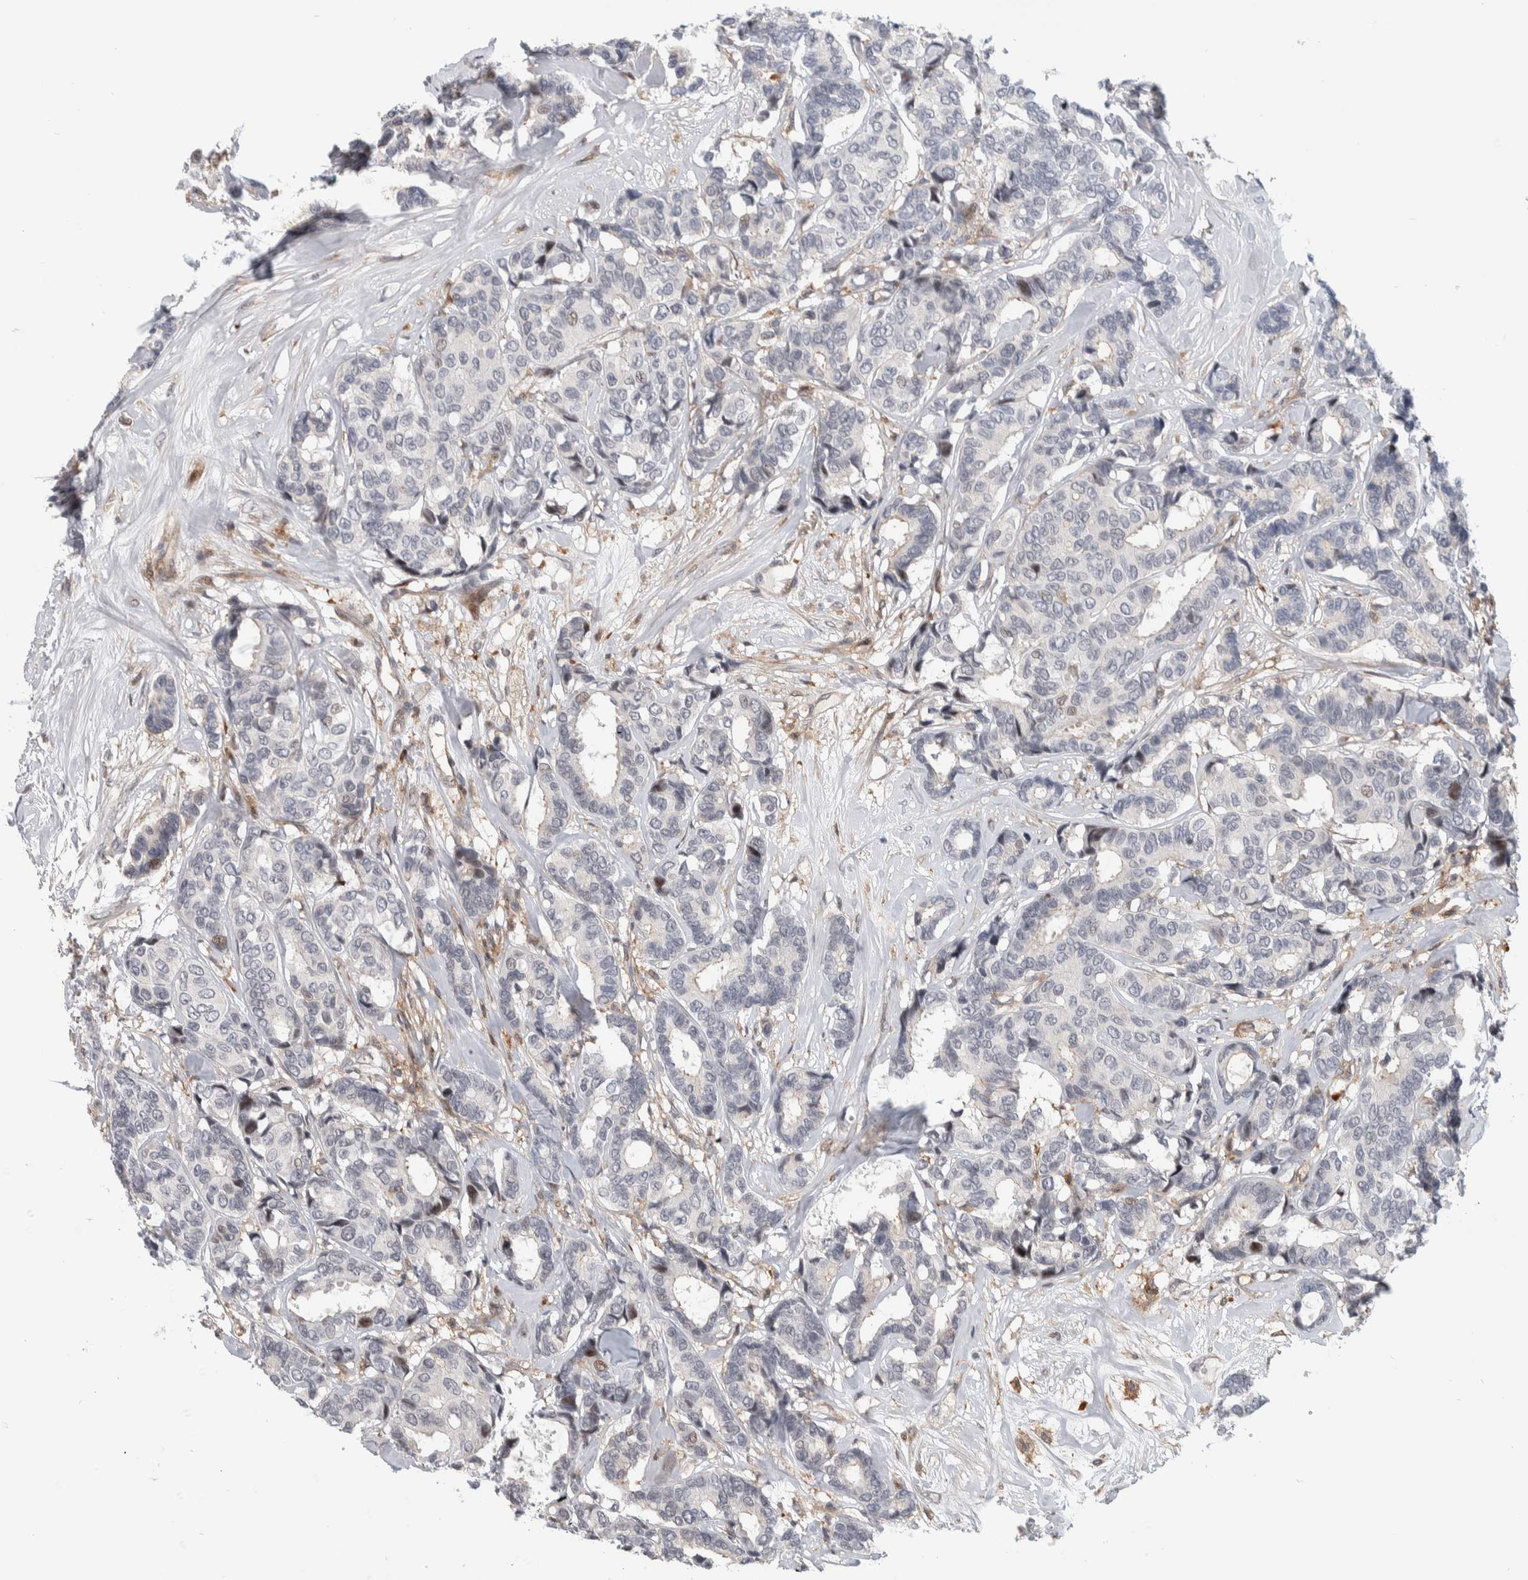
{"staining": {"intensity": "negative", "quantity": "none", "location": "none"}, "tissue": "breast cancer", "cell_type": "Tumor cells", "image_type": "cancer", "snomed": [{"axis": "morphology", "description": "Duct carcinoma"}, {"axis": "topography", "description": "Breast"}], "caption": "Immunohistochemistry of breast cancer (invasive ductal carcinoma) shows no staining in tumor cells. (Immunohistochemistry (ihc), brightfield microscopy, high magnification).", "gene": "MSL1", "patient": {"sex": "female", "age": 87}}